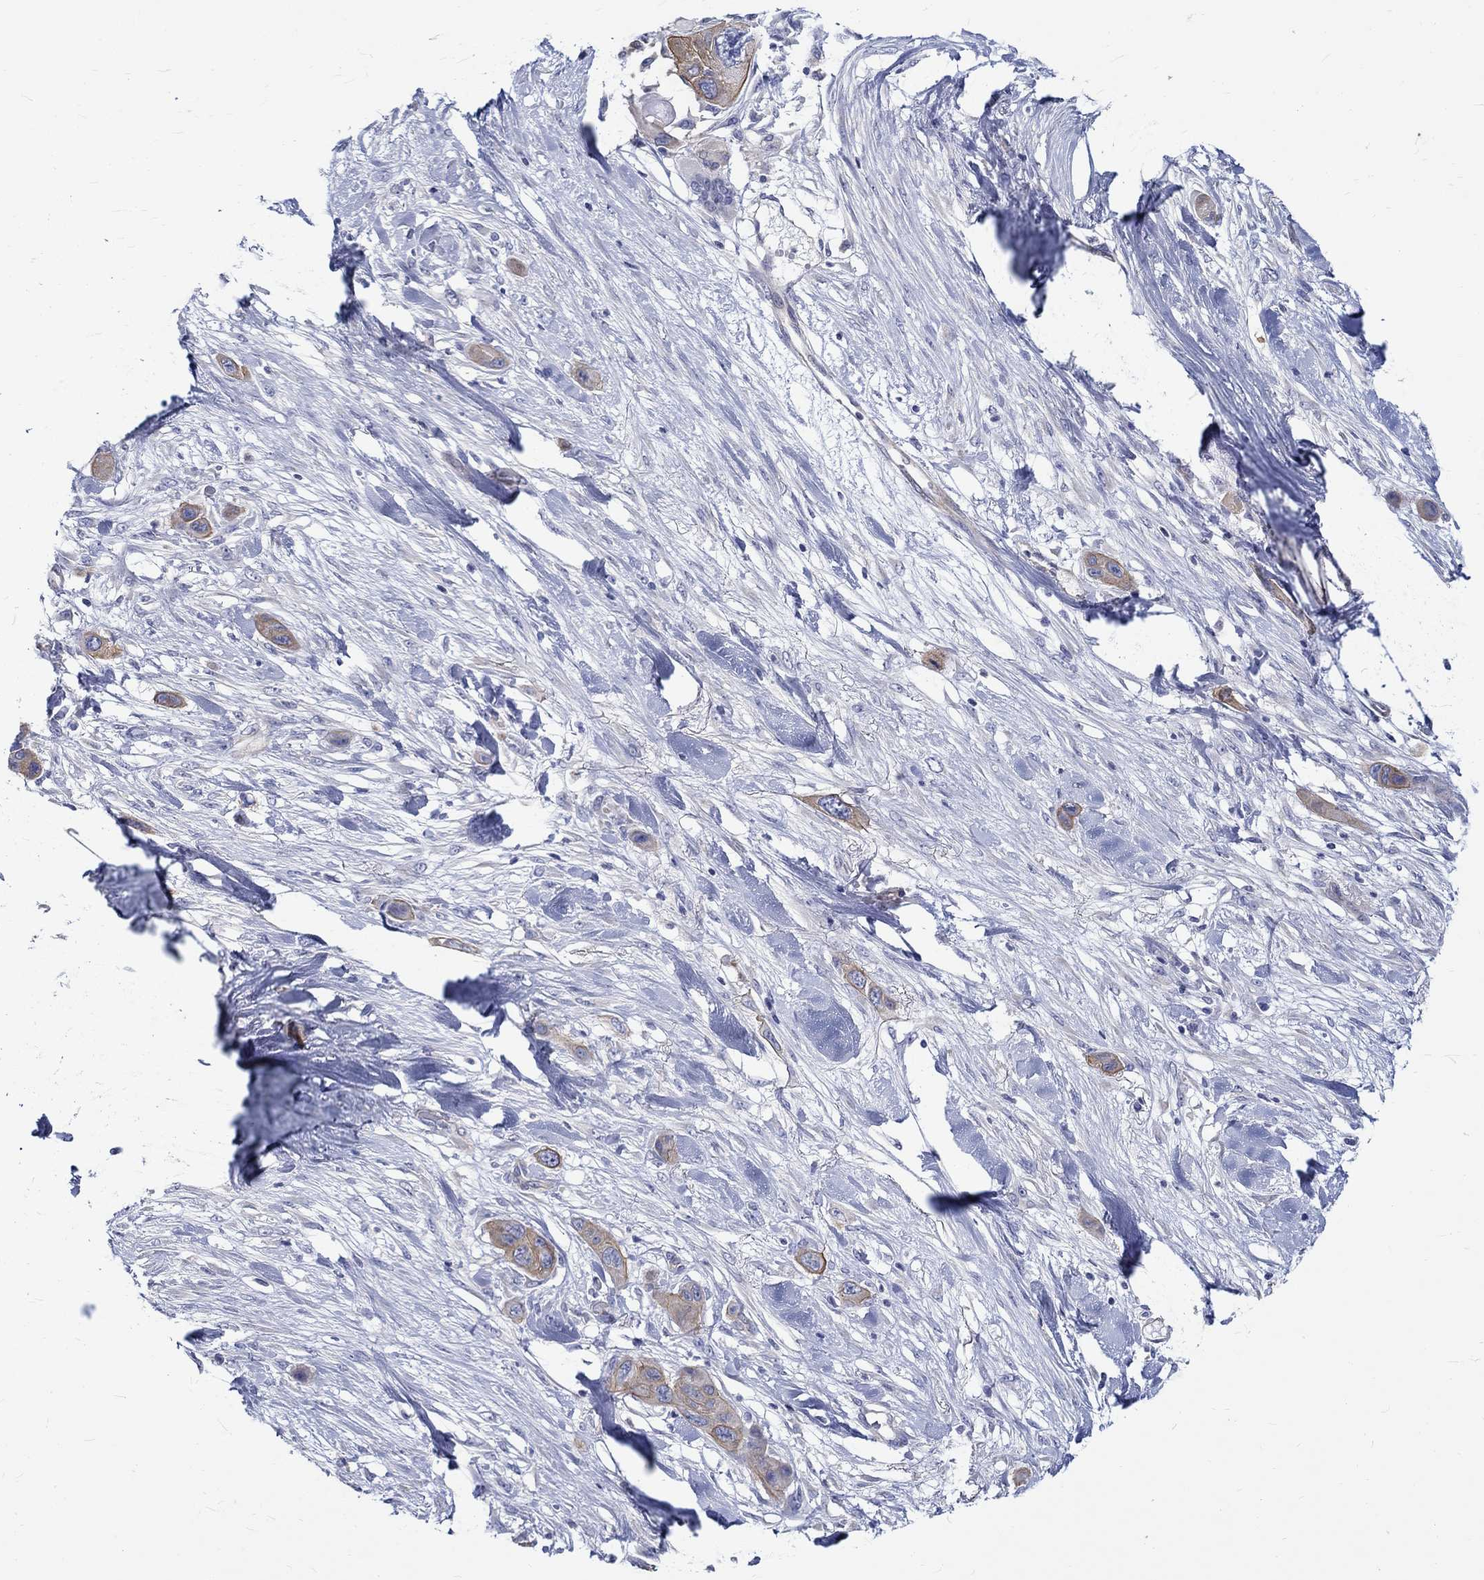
{"staining": {"intensity": "moderate", "quantity": "25%-75%", "location": "cytoplasmic/membranous"}, "tissue": "skin cancer", "cell_type": "Tumor cells", "image_type": "cancer", "snomed": [{"axis": "morphology", "description": "Squamous cell carcinoma, NOS"}, {"axis": "topography", "description": "Skin"}], "caption": "The micrograph demonstrates staining of skin squamous cell carcinoma, revealing moderate cytoplasmic/membranous protein staining (brown color) within tumor cells.", "gene": "SH2D7", "patient": {"sex": "male", "age": 79}}